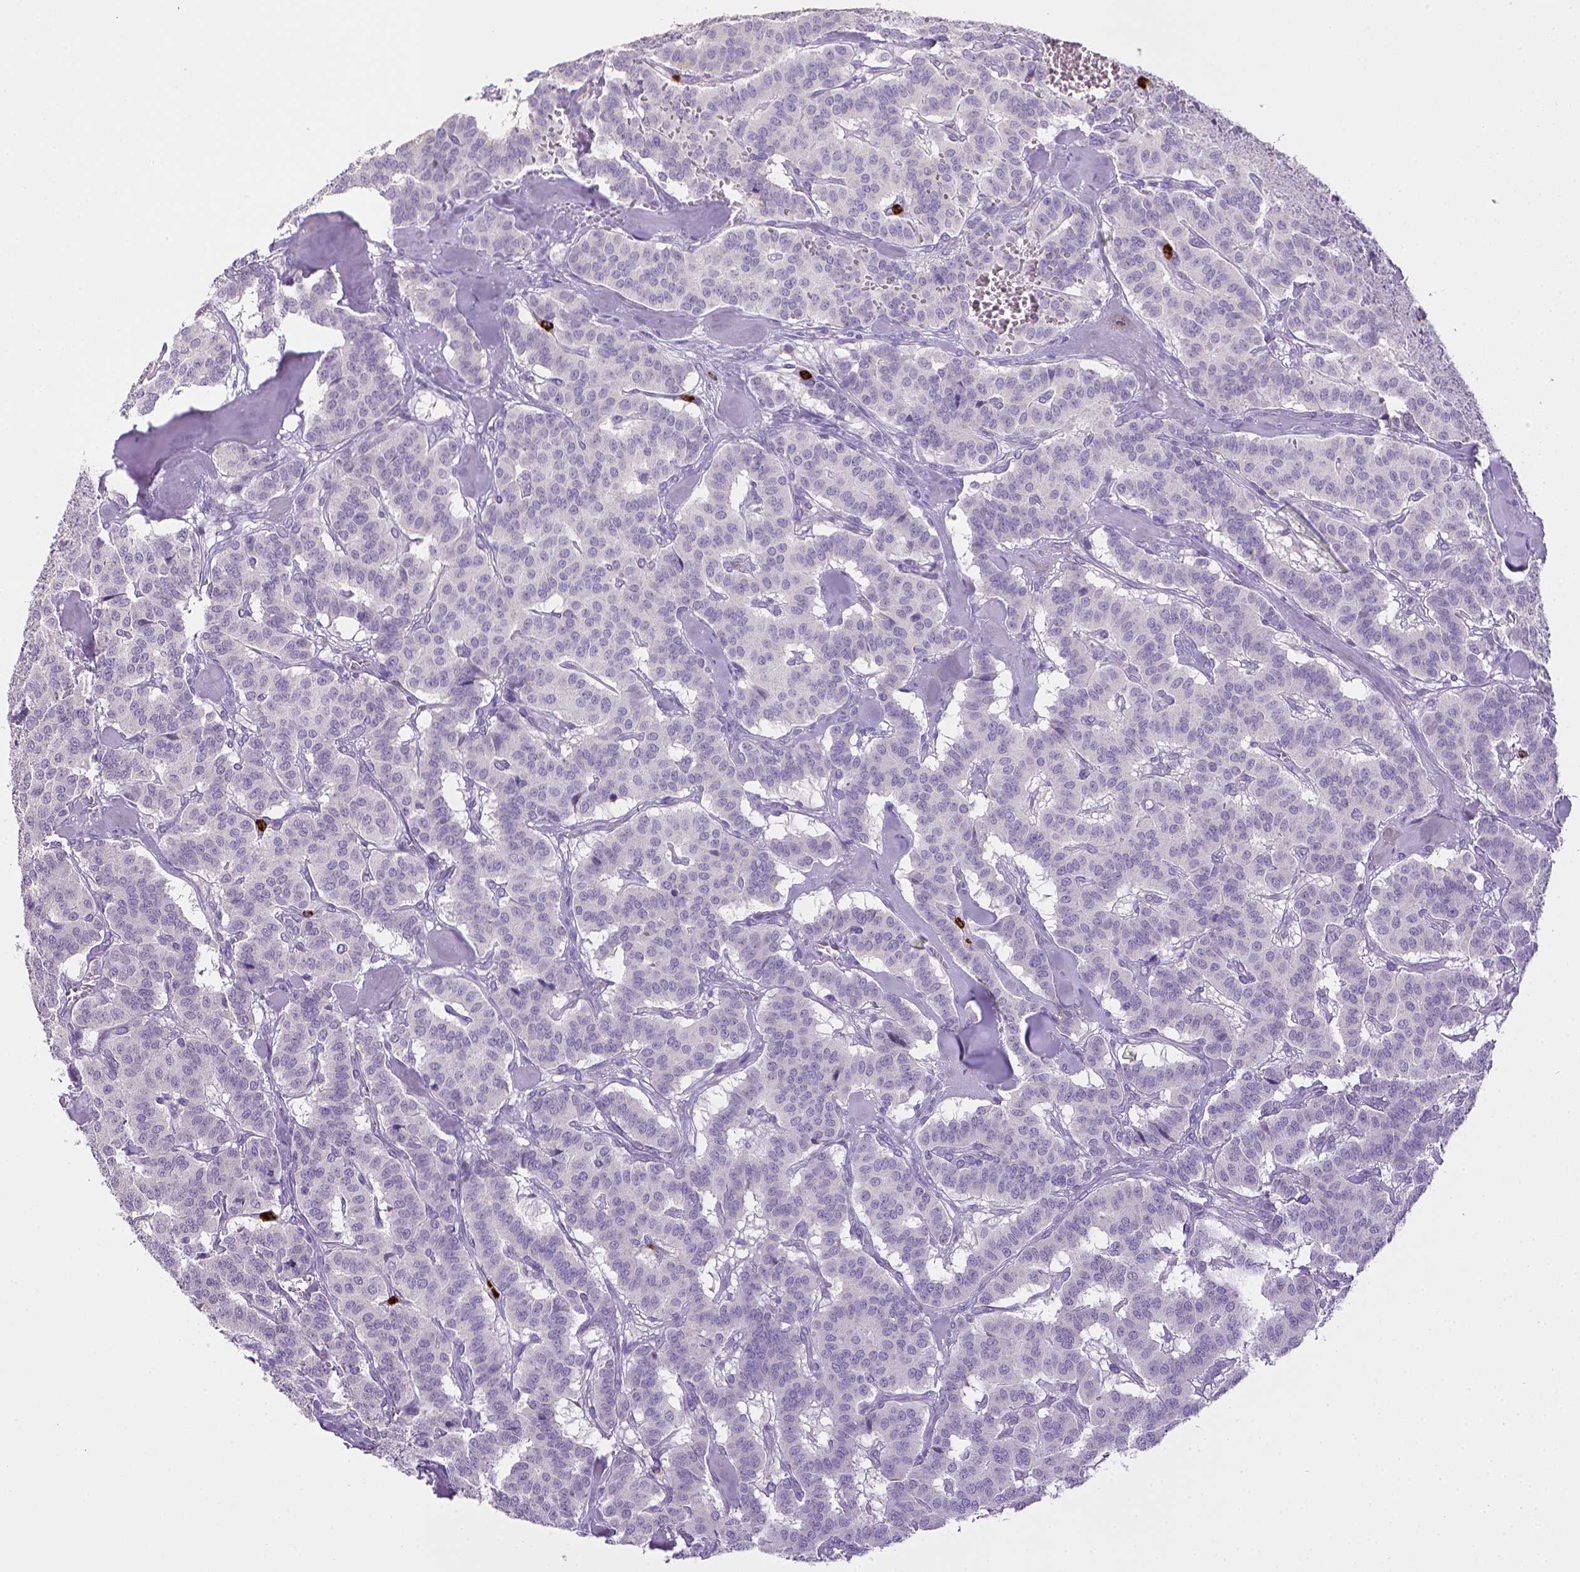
{"staining": {"intensity": "negative", "quantity": "none", "location": "none"}, "tissue": "carcinoid", "cell_type": "Tumor cells", "image_type": "cancer", "snomed": [{"axis": "morphology", "description": "Normal tissue, NOS"}, {"axis": "morphology", "description": "Carcinoid, malignant, NOS"}, {"axis": "topography", "description": "Lung"}], "caption": "IHC micrograph of neoplastic tissue: human carcinoid (malignant) stained with DAB reveals no significant protein positivity in tumor cells.", "gene": "ITGAM", "patient": {"sex": "female", "age": 46}}